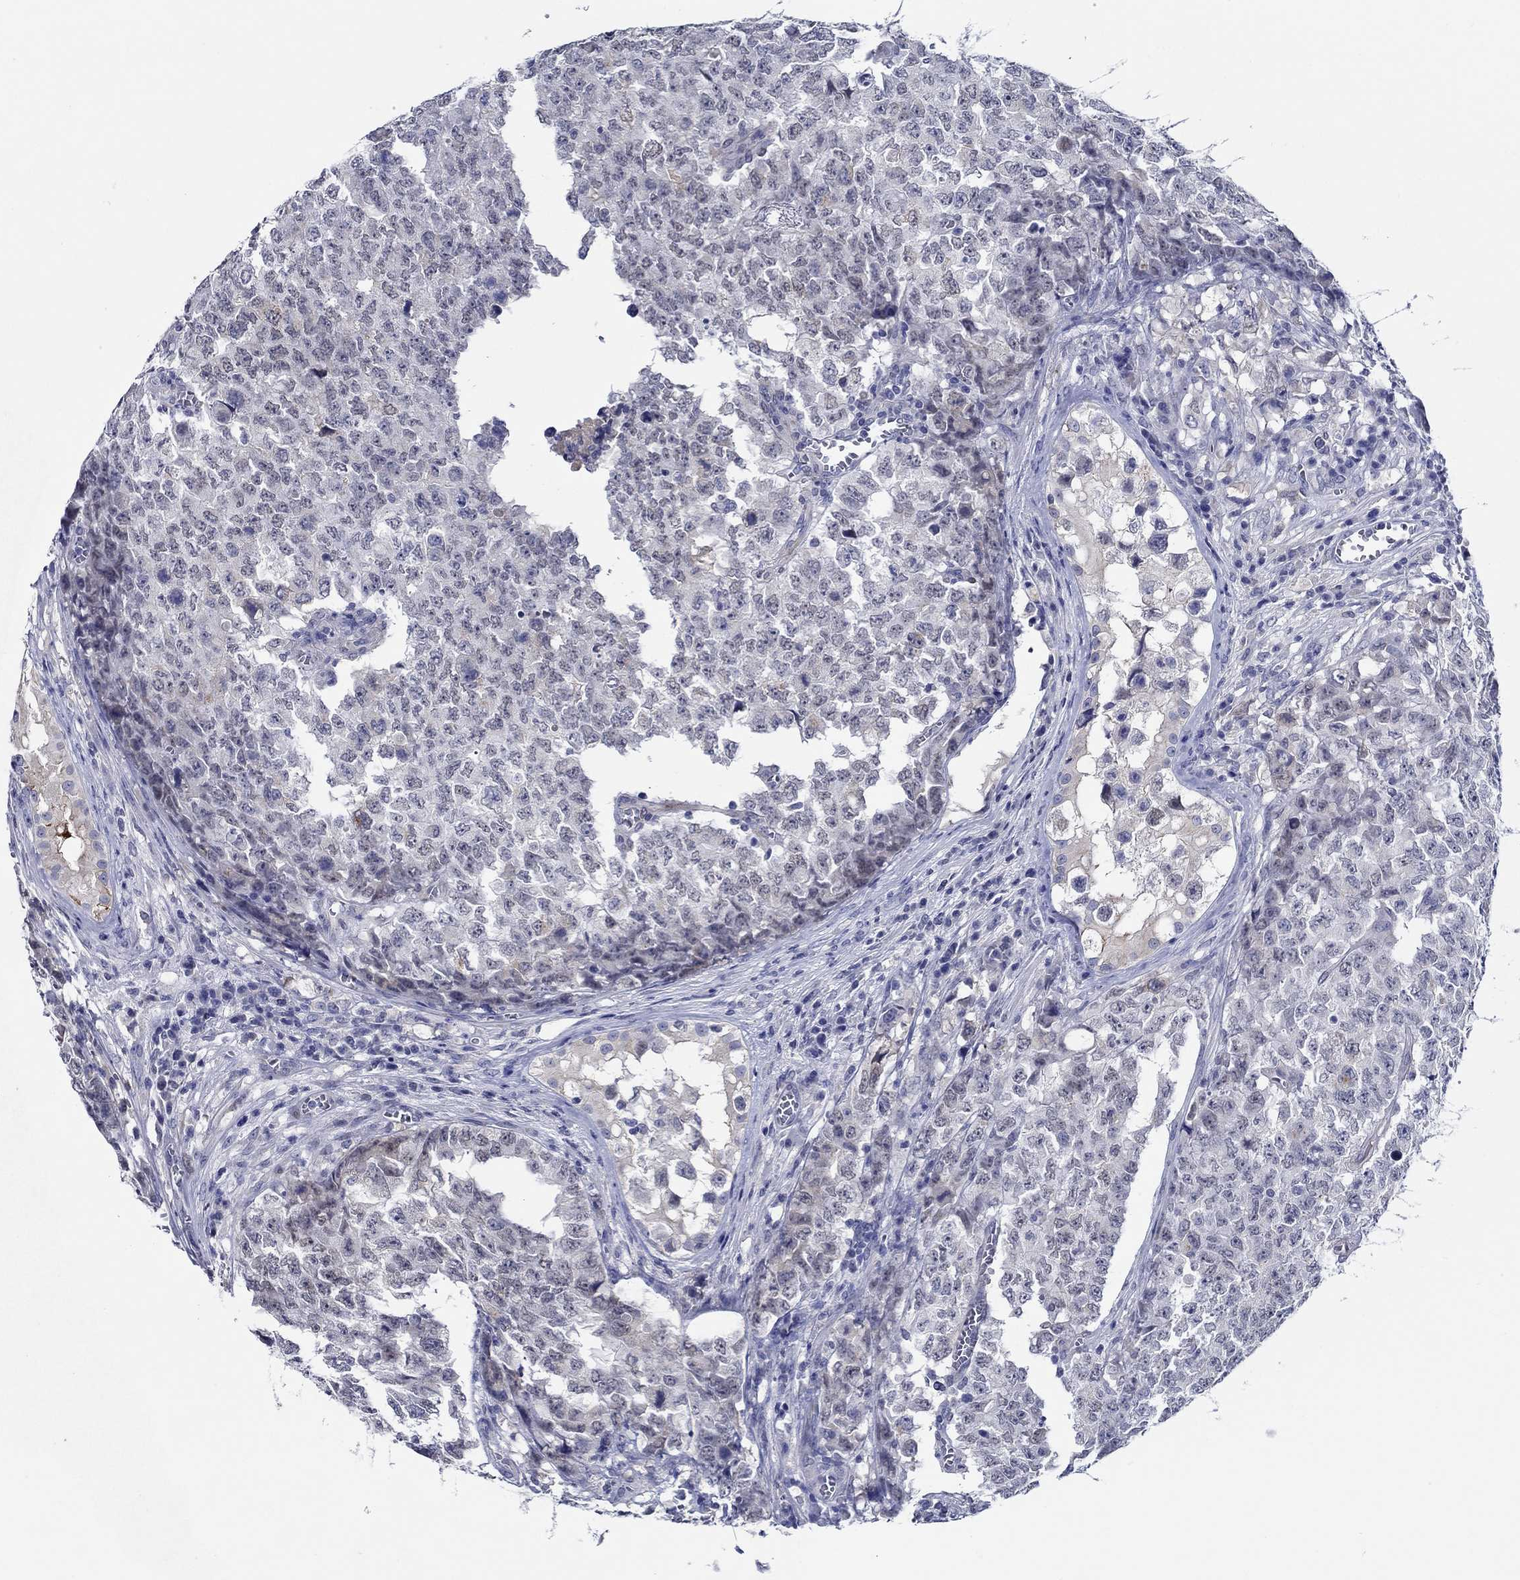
{"staining": {"intensity": "negative", "quantity": "none", "location": "none"}, "tissue": "testis cancer", "cell_type": "Tumor cells", "image_type": "cancer", "snomed": [{"axis": "morphology", "description": "Carcinoma, Embryonal, NOS"}, {"axis": "topography", "description": "Testis"}], "caption": "This is an immunohistochemistry (IHC) image of testis cancer (embryonal carcinoma). There is no staining in tumor cells.", "gene": "MC2R", "patient": {"sex": "male", "age": 23}}